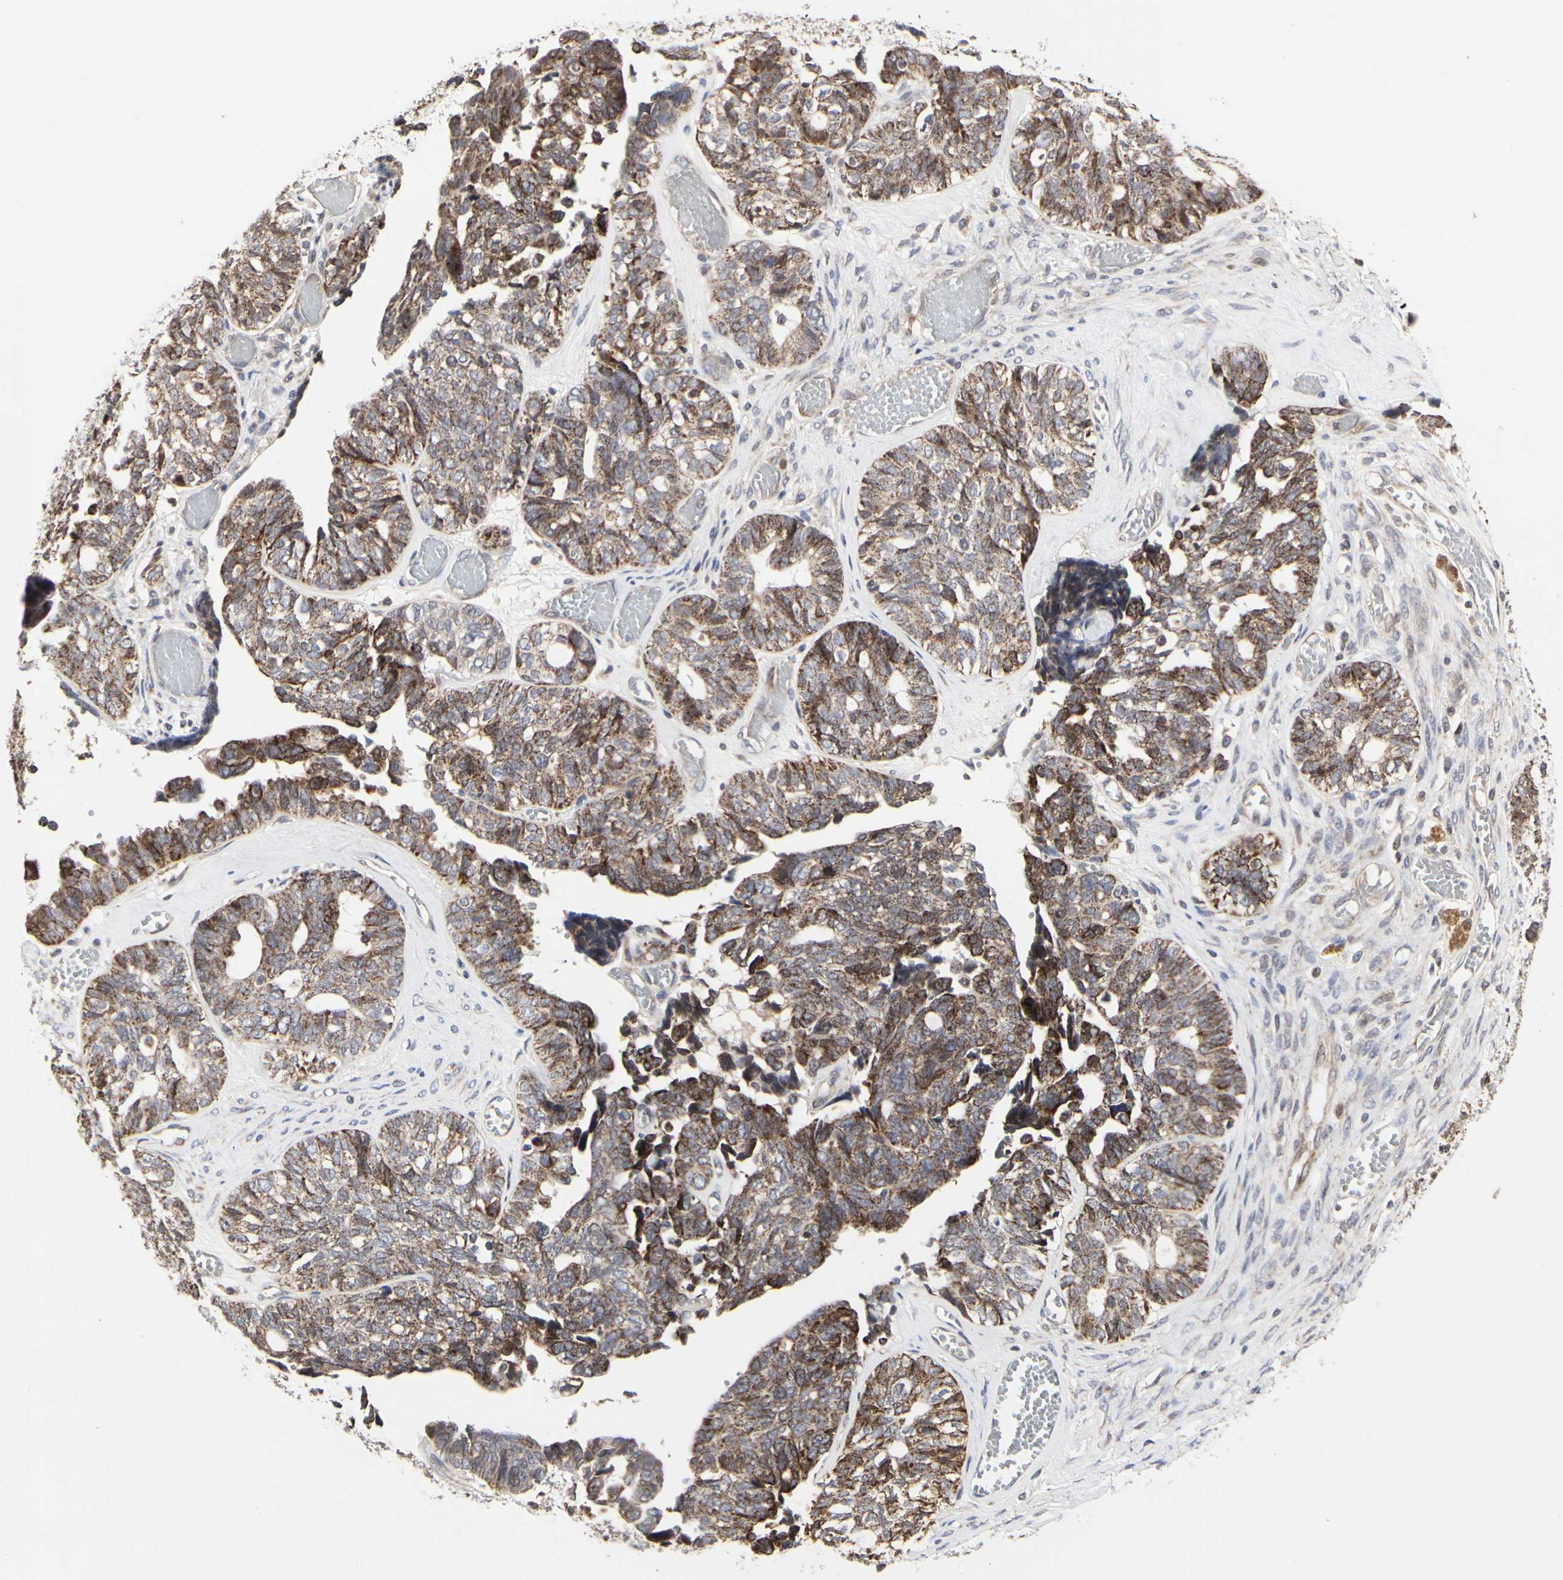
{"staining": {"intensity": "moderate", "quantity": ">75%", "location": "cytoplasmic/membranous"}, "tissue": "ovarian cancer", "cell_type": "Tumor cells", "image_type": "cancer", "snomed": [{"axis": "morphology", "description": "Cystadenocarcinoma, serous, NOS"}, {"axis": "topography", "description": "Ovary"}], "caption": "Ovarian cancer (serous cystadenocarcinoma) tissue demonstrates moderate cytoplasmic/membranous positivity in about >75% of tumor cells, visualized by immunohistochemistry.", "gene": "TSKU", "patient": {"sex": "female", "age": 79}}